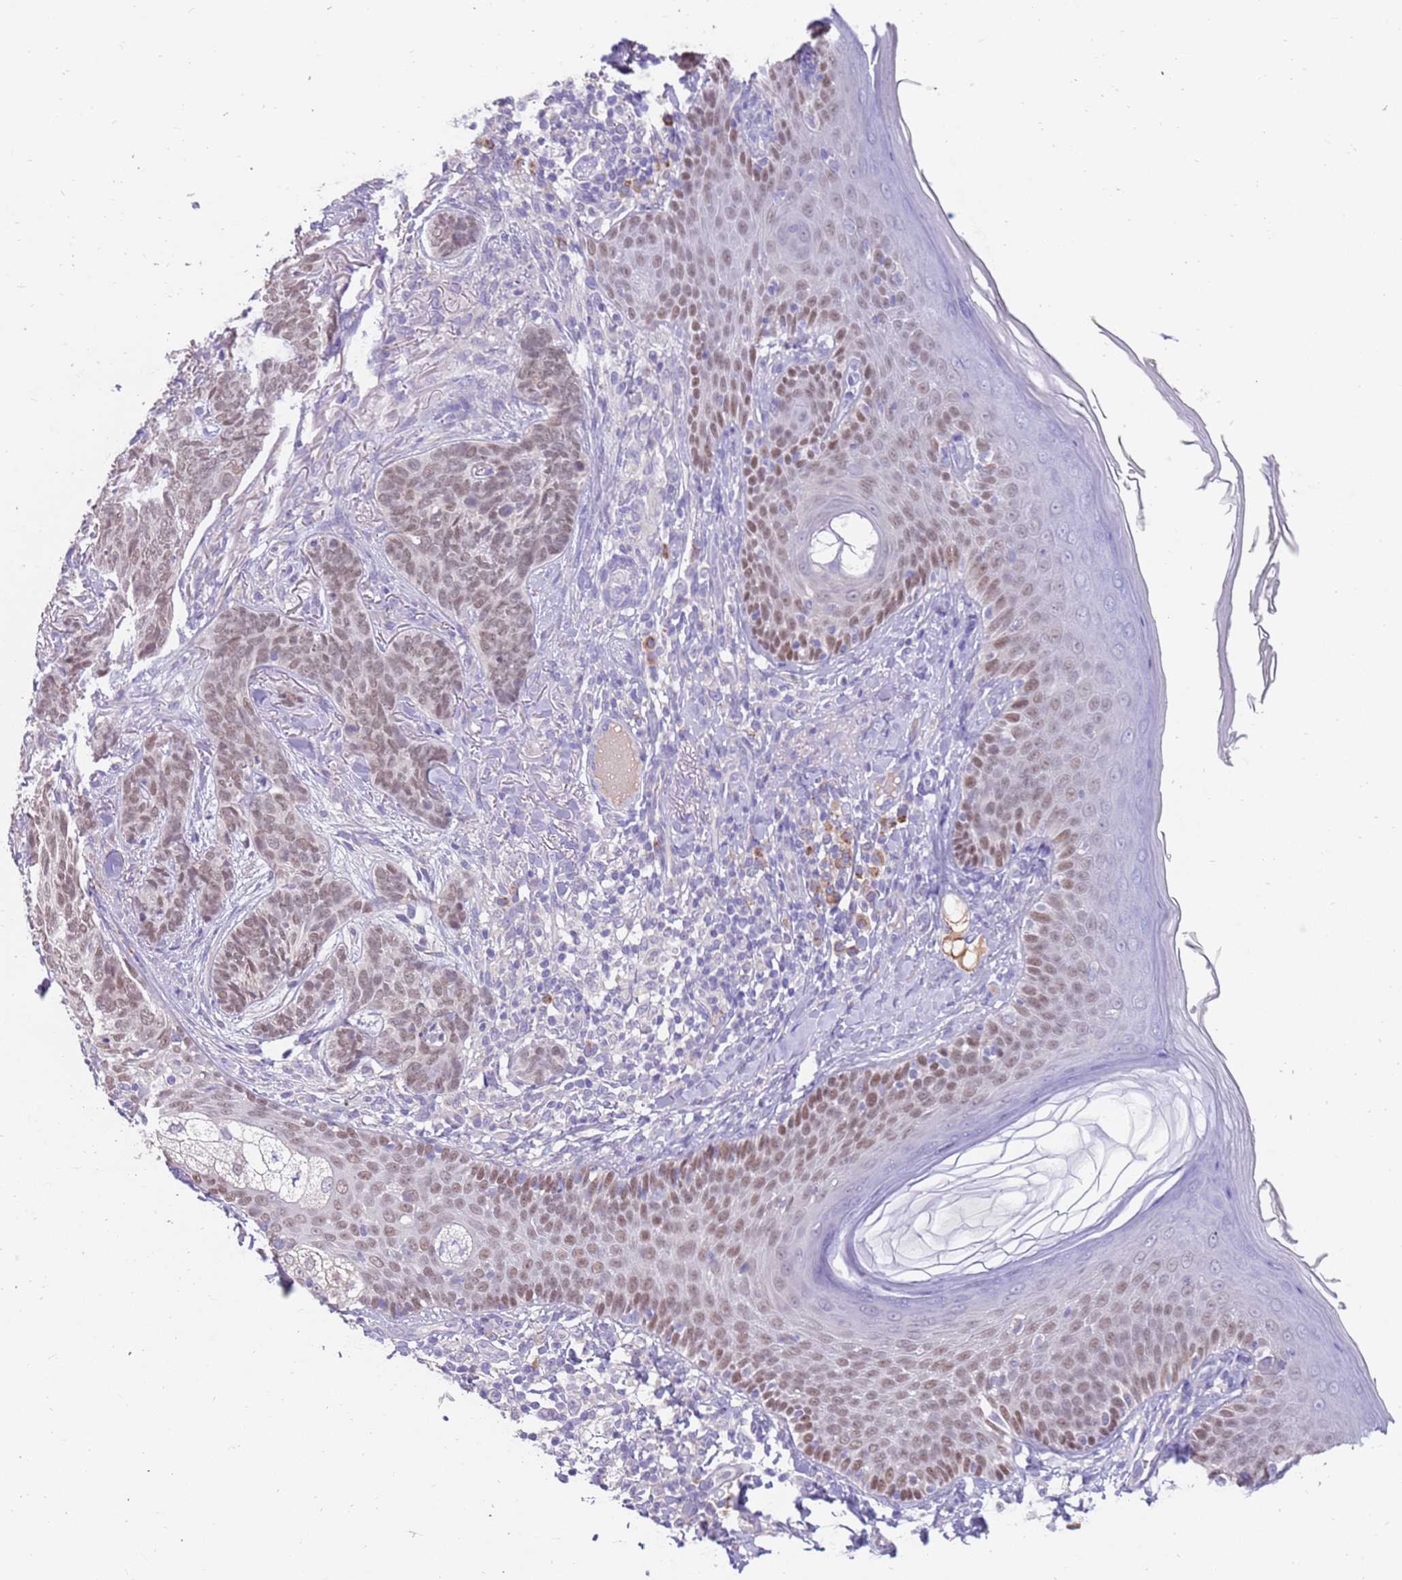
{"staining": {"intensity": "negative", "quantity": "none", "location": "none"}, "tissue": "skin", "cell_type": "Fibroblasts", "image_type": "normal", "snomed": [{"axis": "morphology", "description": "Normal tissue, NOS"}, {"axis": "topography", "description": "Skin"}], "caption": "This photomicrograph is of benign skin stained with immunohistochemistry to label a protein in brown with the nuclei are counter-stained blue. There is no positivity in fibroblasts.", "gene": "ZNF746", "patient": {"sex": "male", "age": 57}}